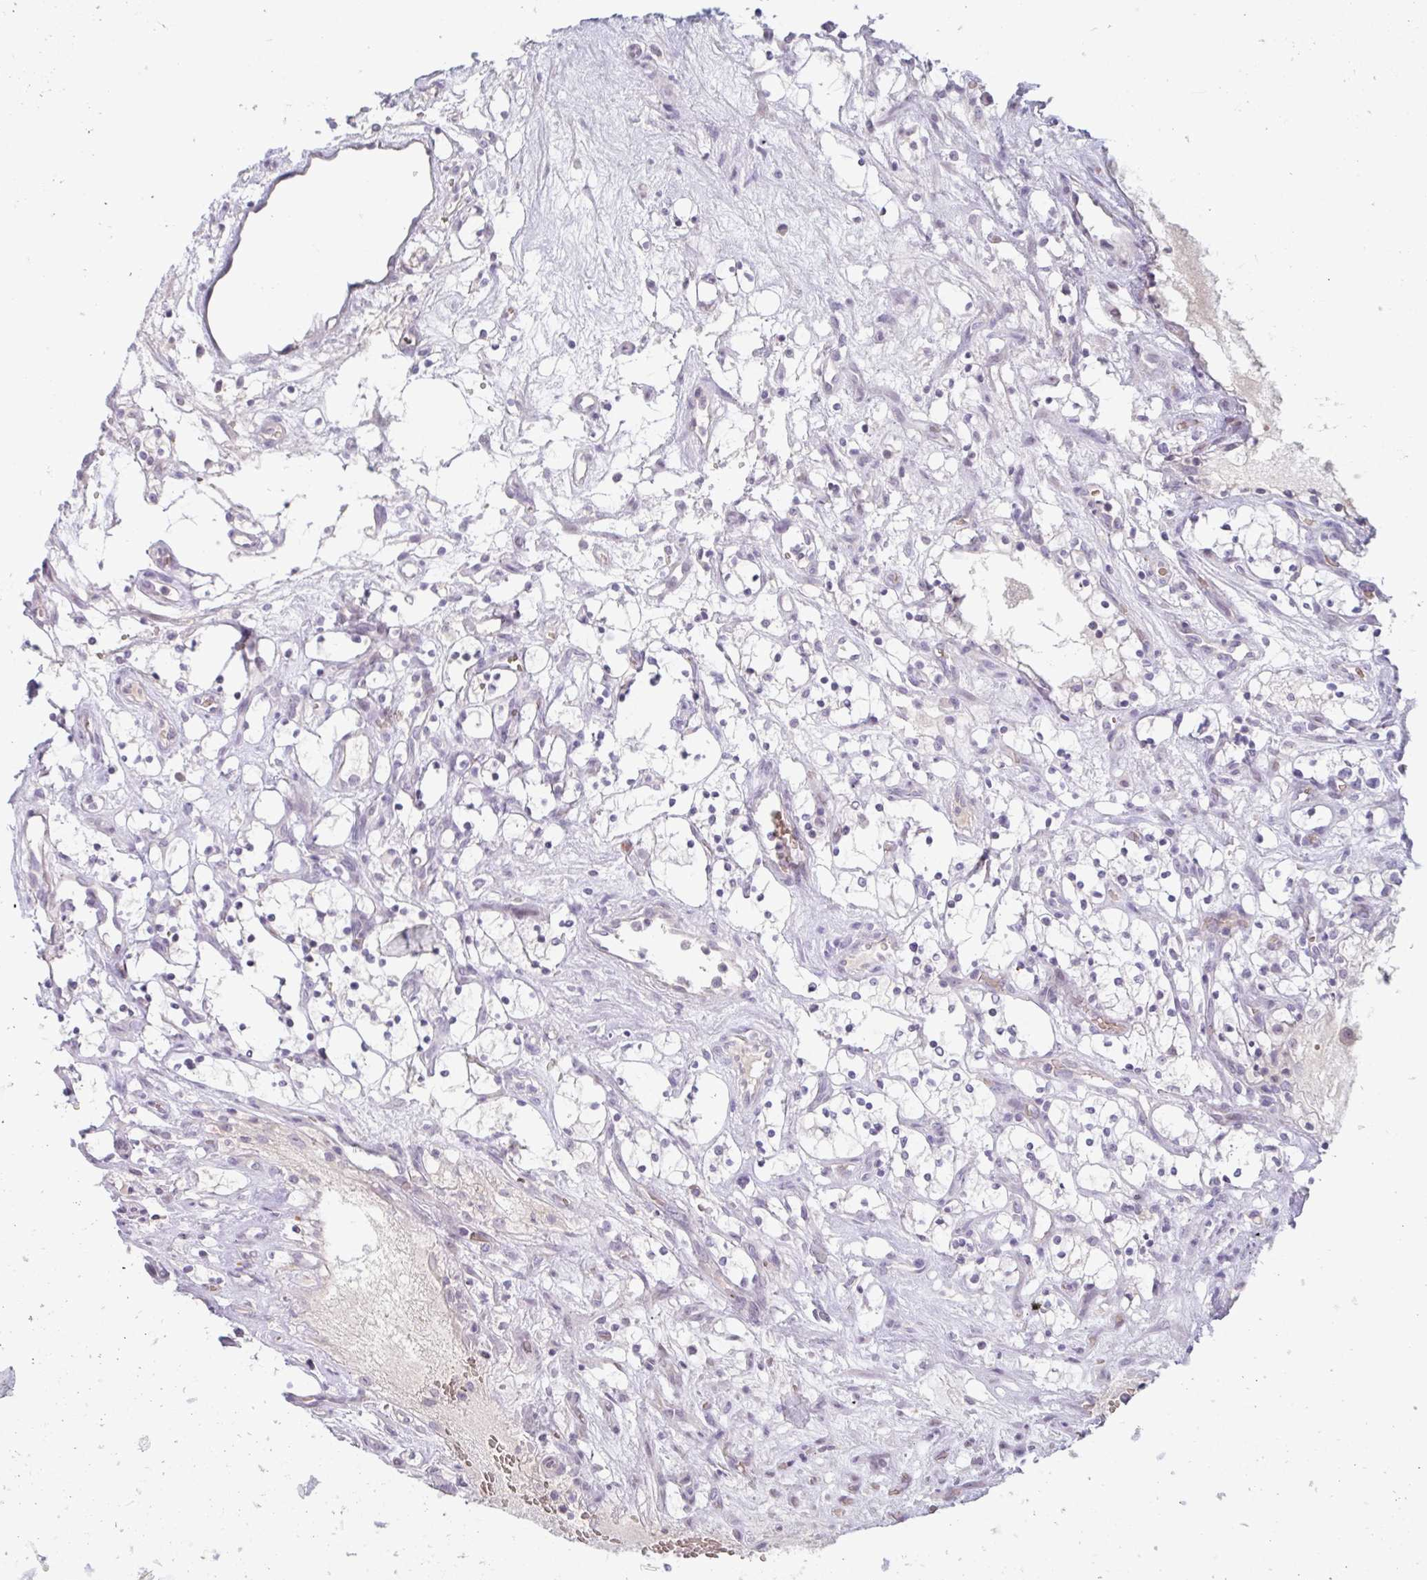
{"staining": {"intensity": "negative", "quantity": "none", "location": "none"}, "tissue": "renal cancer", "cell_type": "Tumor cells", "image_type": "cancer", "snomed": [{"axis": "morphology", "description": "Adenocarcinoma, NOS"}, {"axis": "topography", "description": "Kidney"}], "caption": "DAB immunohistochemical staining of human renal adenocarcinoma exhibits no significant staining in tumor cells.", "gene": "RHAG", "patient": {"sex": "female", "age": 69}}